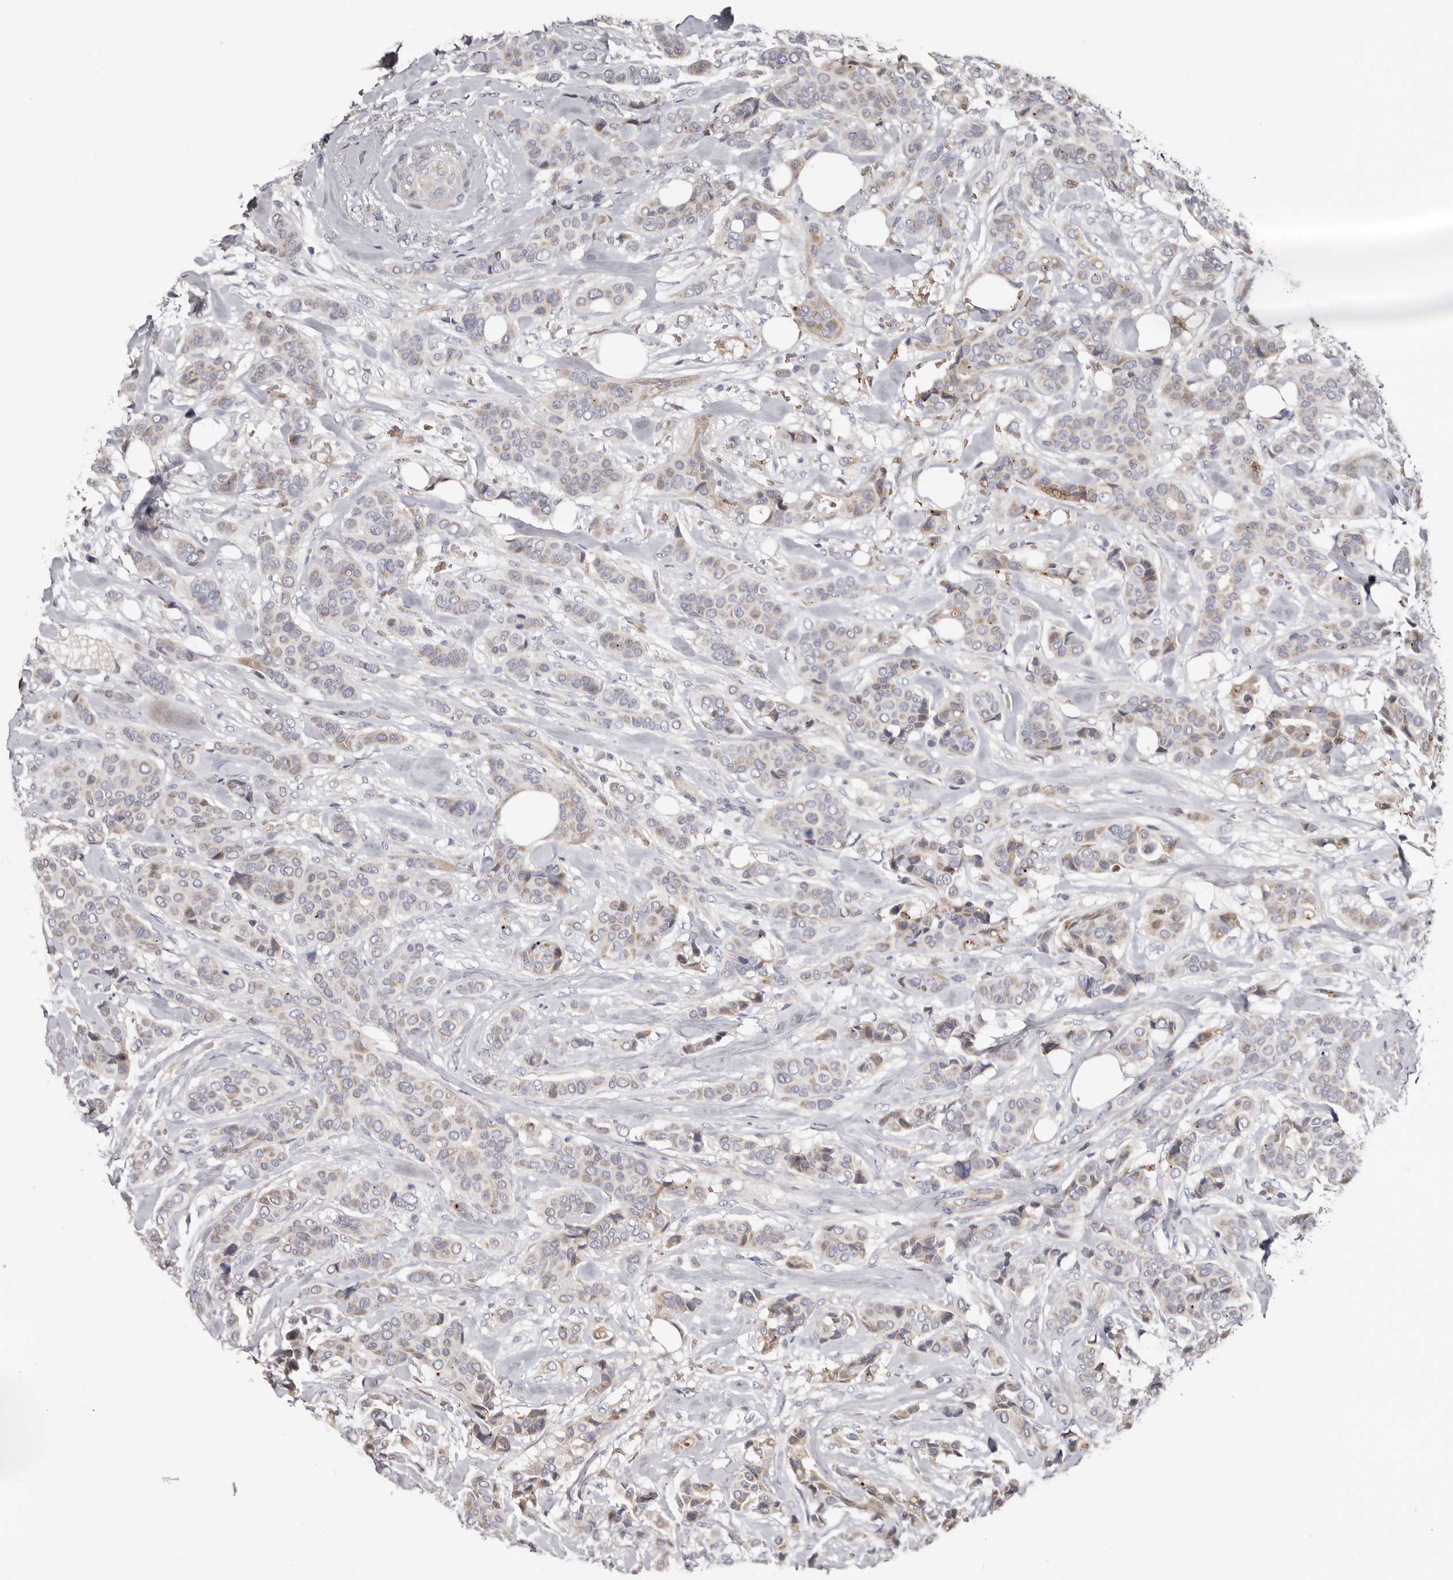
{"staining": {"intensity": "weak", "quantity": "25%-75%", "location": "cytoplasmic/membranous"}, "tissue": "breast cancer", "cell_type": "Tumor cells", "image_type": "cancer", "snomed": [{"axis": "morphology", "description": "Lobular carcinoma"}, {"axis": "topography", "description": "Breast"}], "caption": "This is an image of IHC staining of breast cancer, which shows weak expression in the cytoplasmic/membranous of tumor cells.", "gene": "SPTA1", "patient": {"sex": "female", "age": 51}}